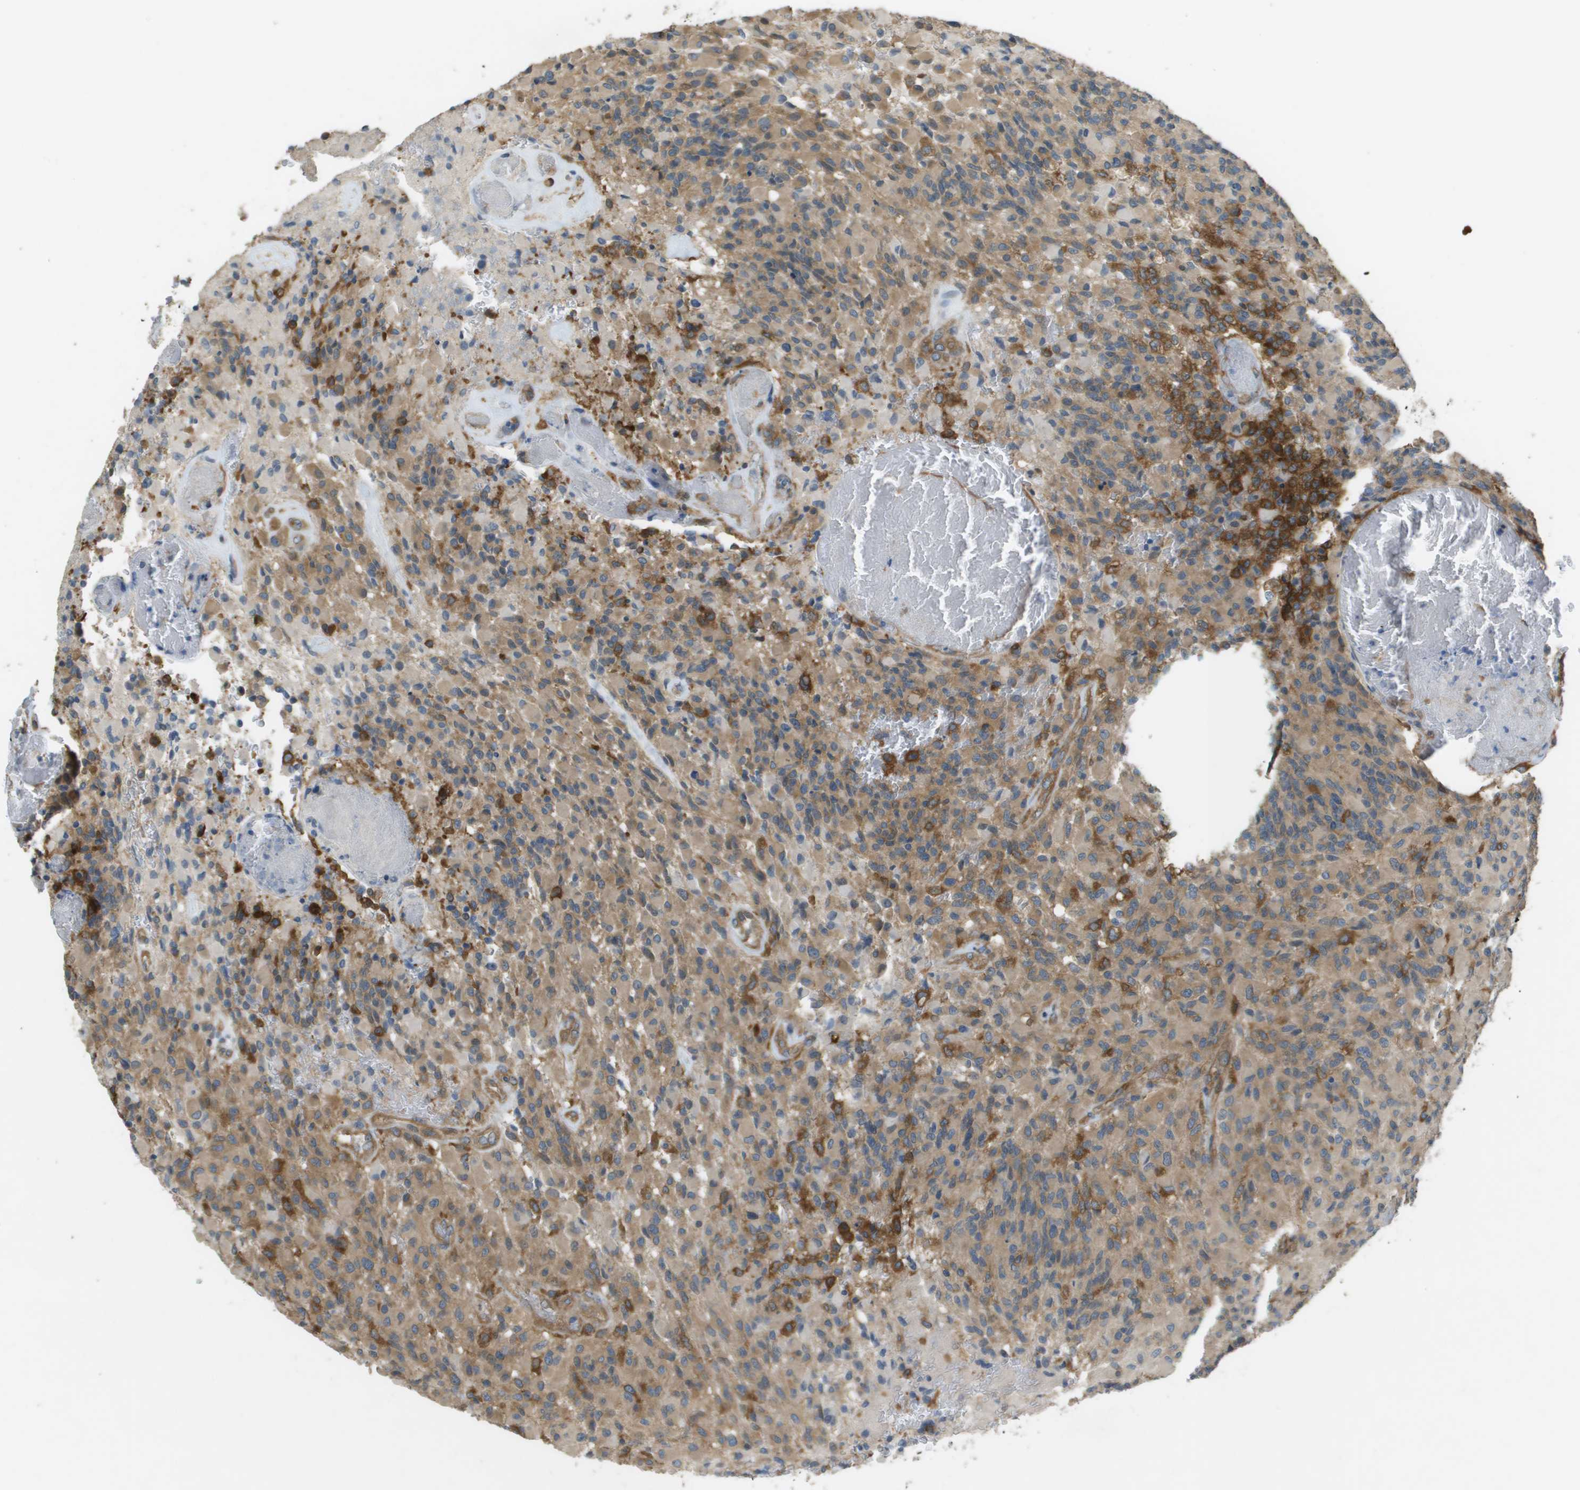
{"staining": {"intensity": "moderate", "quantity": ">75%", "location": "cytoplasmic/membranous"}, "tissue": "glioma", "cell_type": "Tumor cells", "image_type": "cancer", "snomed": [{"axis": "morphology", "description": "Glioma, malignant, High grade"}, {"axis": "topography", "description": "Brain"}], "caption": "This histopathology image reveals immunohistochemistry (IHC) staining of human malignant glioma (high-grade), with medium moderate cytoplasmic/membranous expression in about >75% of tumor cells.", "gene": "CORO1B", "patient": {"sex": "male", "age": 71}}